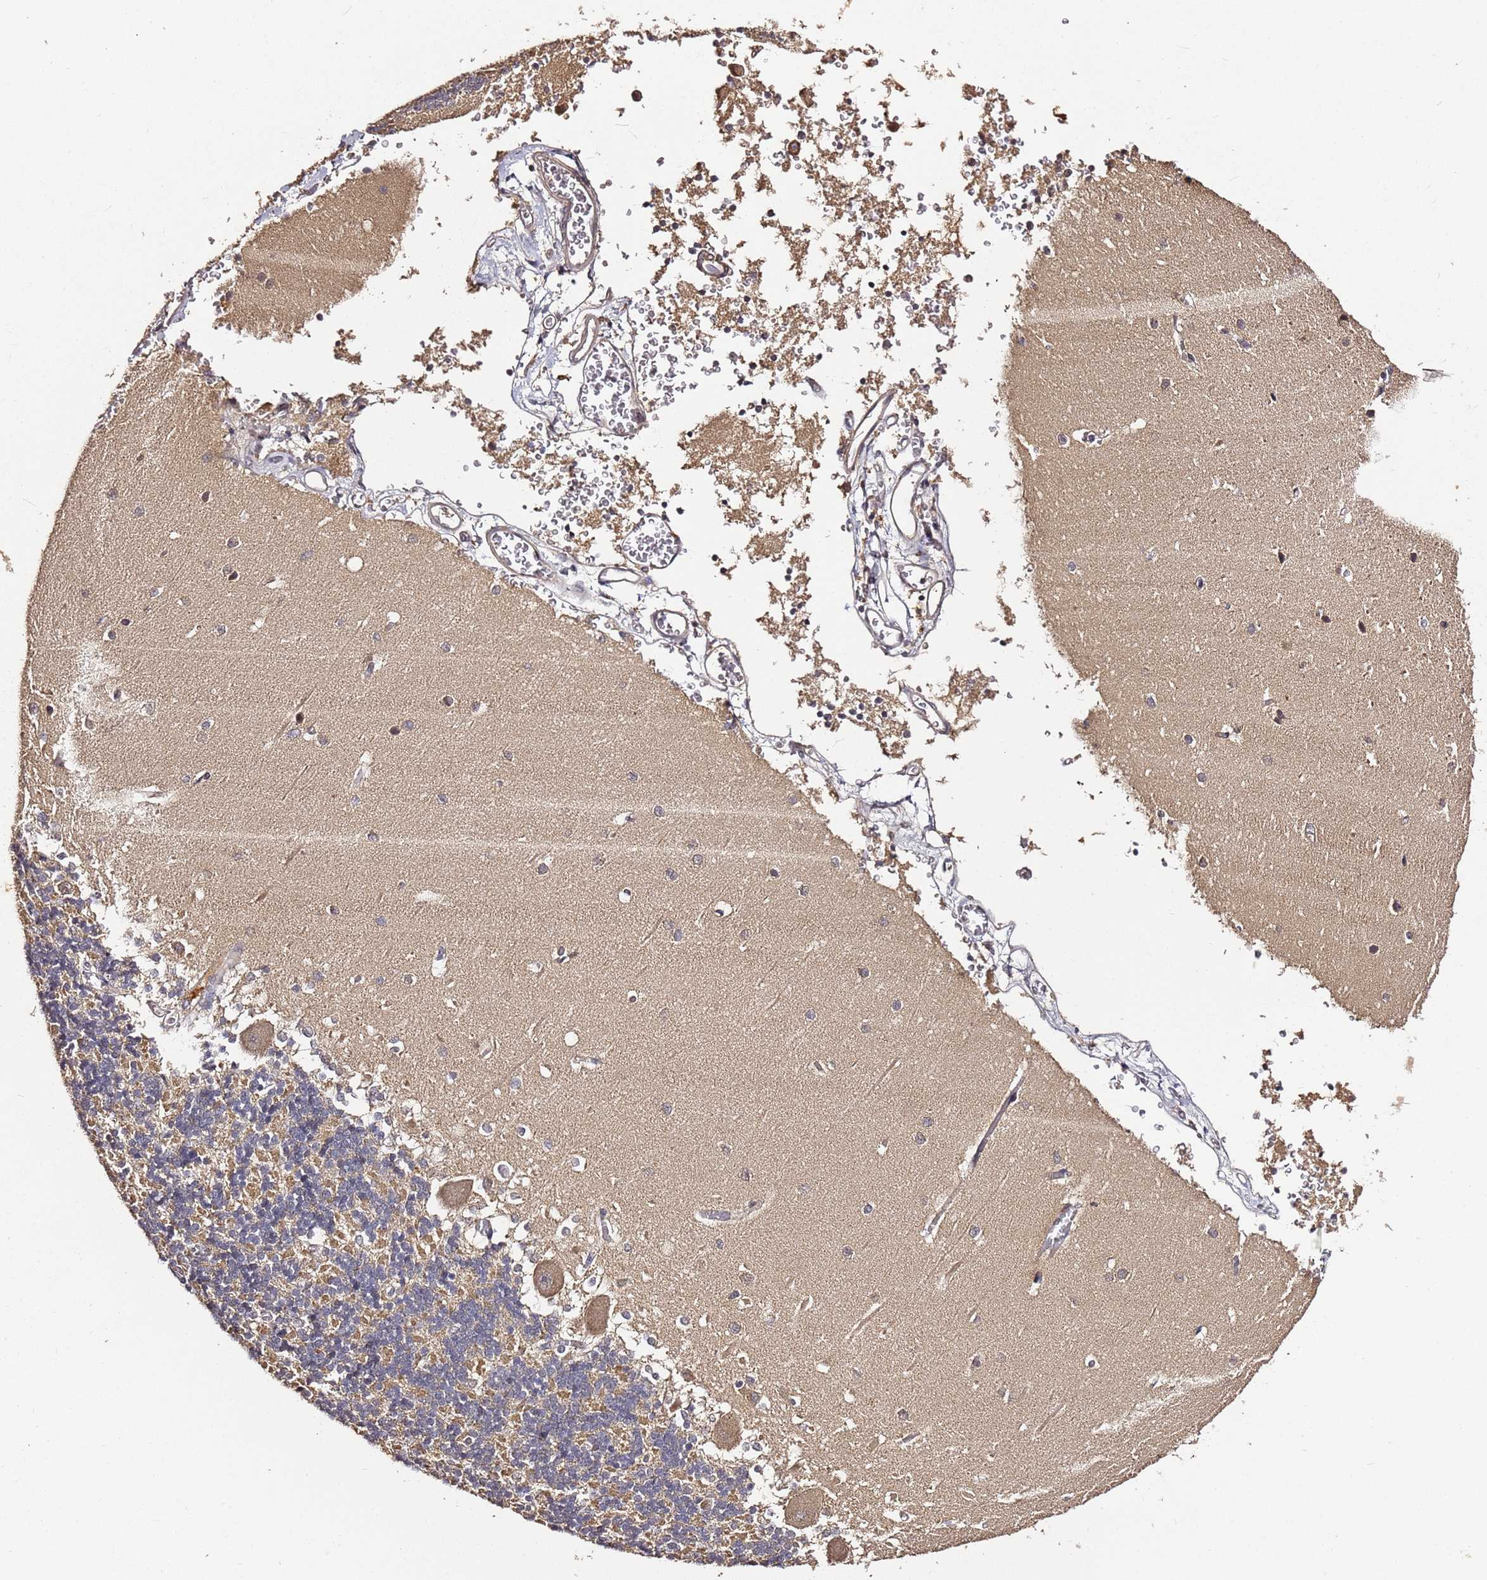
{"staining": {"intensity": "moderate", "quantity": "25%-75%", "location": "cytoplasmic/membranous"}, "tissue": "cerebellum", "cell_type": "Cells in granular layer", "image_type": "normal", "snomed": [{"axis": "morphology", "description": "Normal tissue, NOS"}, {"axis": "topography", "description": "Cerebellum"}], "caption": "Moderate cytoplasmic/membranous protein expression is present in approximately 25%-75% of cells in granular layer in cerebellum.", "gene": "C6orf136", "patient": {"sex": "male", "age": 37}}